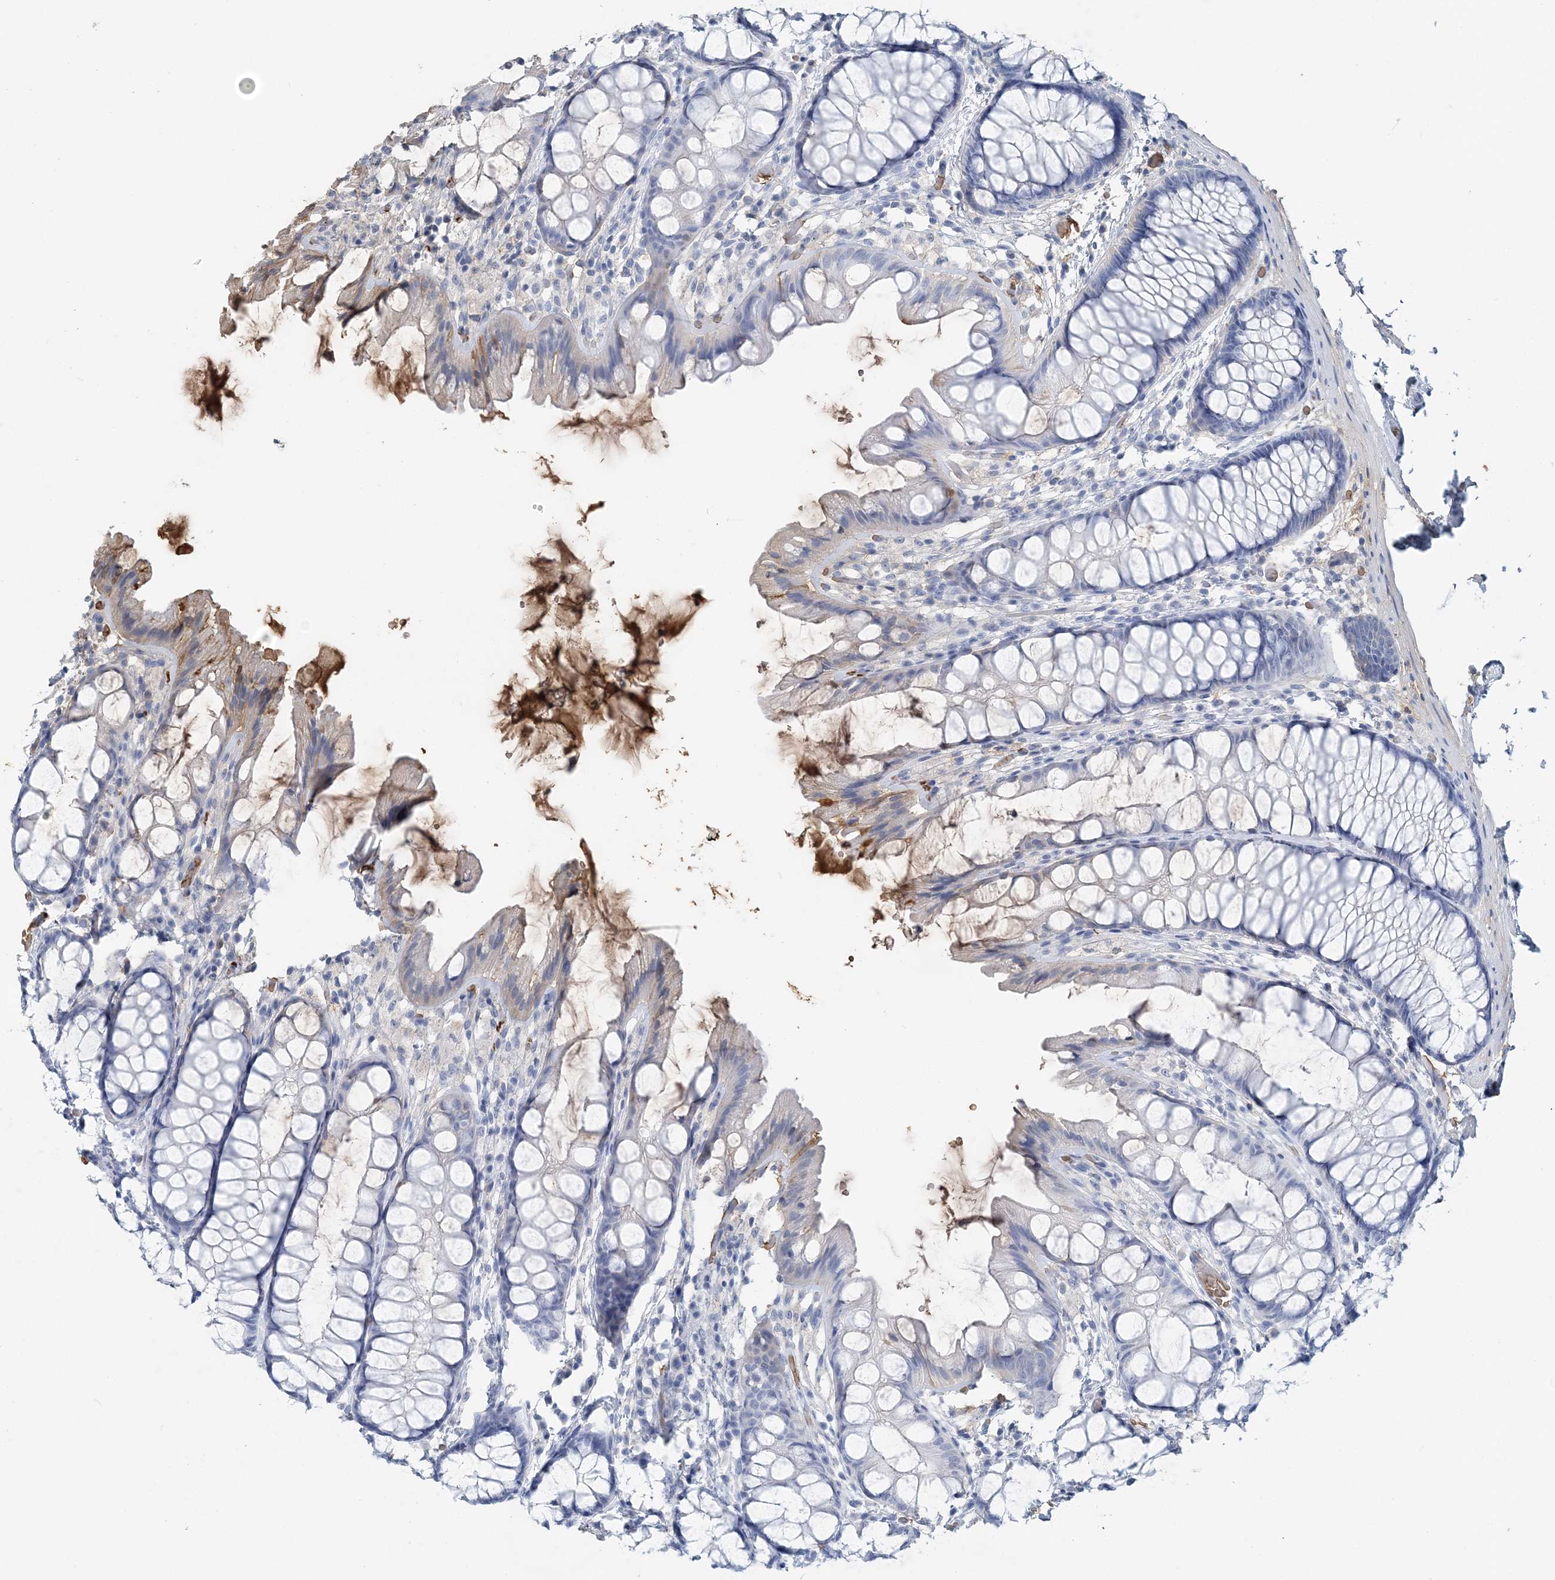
{"staining": {"intensity": "negative", "quantity": "none", "location": "none"}, "tissue": "colon", "cell_type": "Endothelial cells", "image_type": "normal", "snomed": [{"axis": "morphology", "description": "Normal tissue, NOS"}, {"axis": "topography", "description": "Colon"}], "caption": "The immunohistochemistry image has no significant expression in endothelial cells of colon.", "gene": "HBD", "patient": {"sex": "male", "age": 47}}